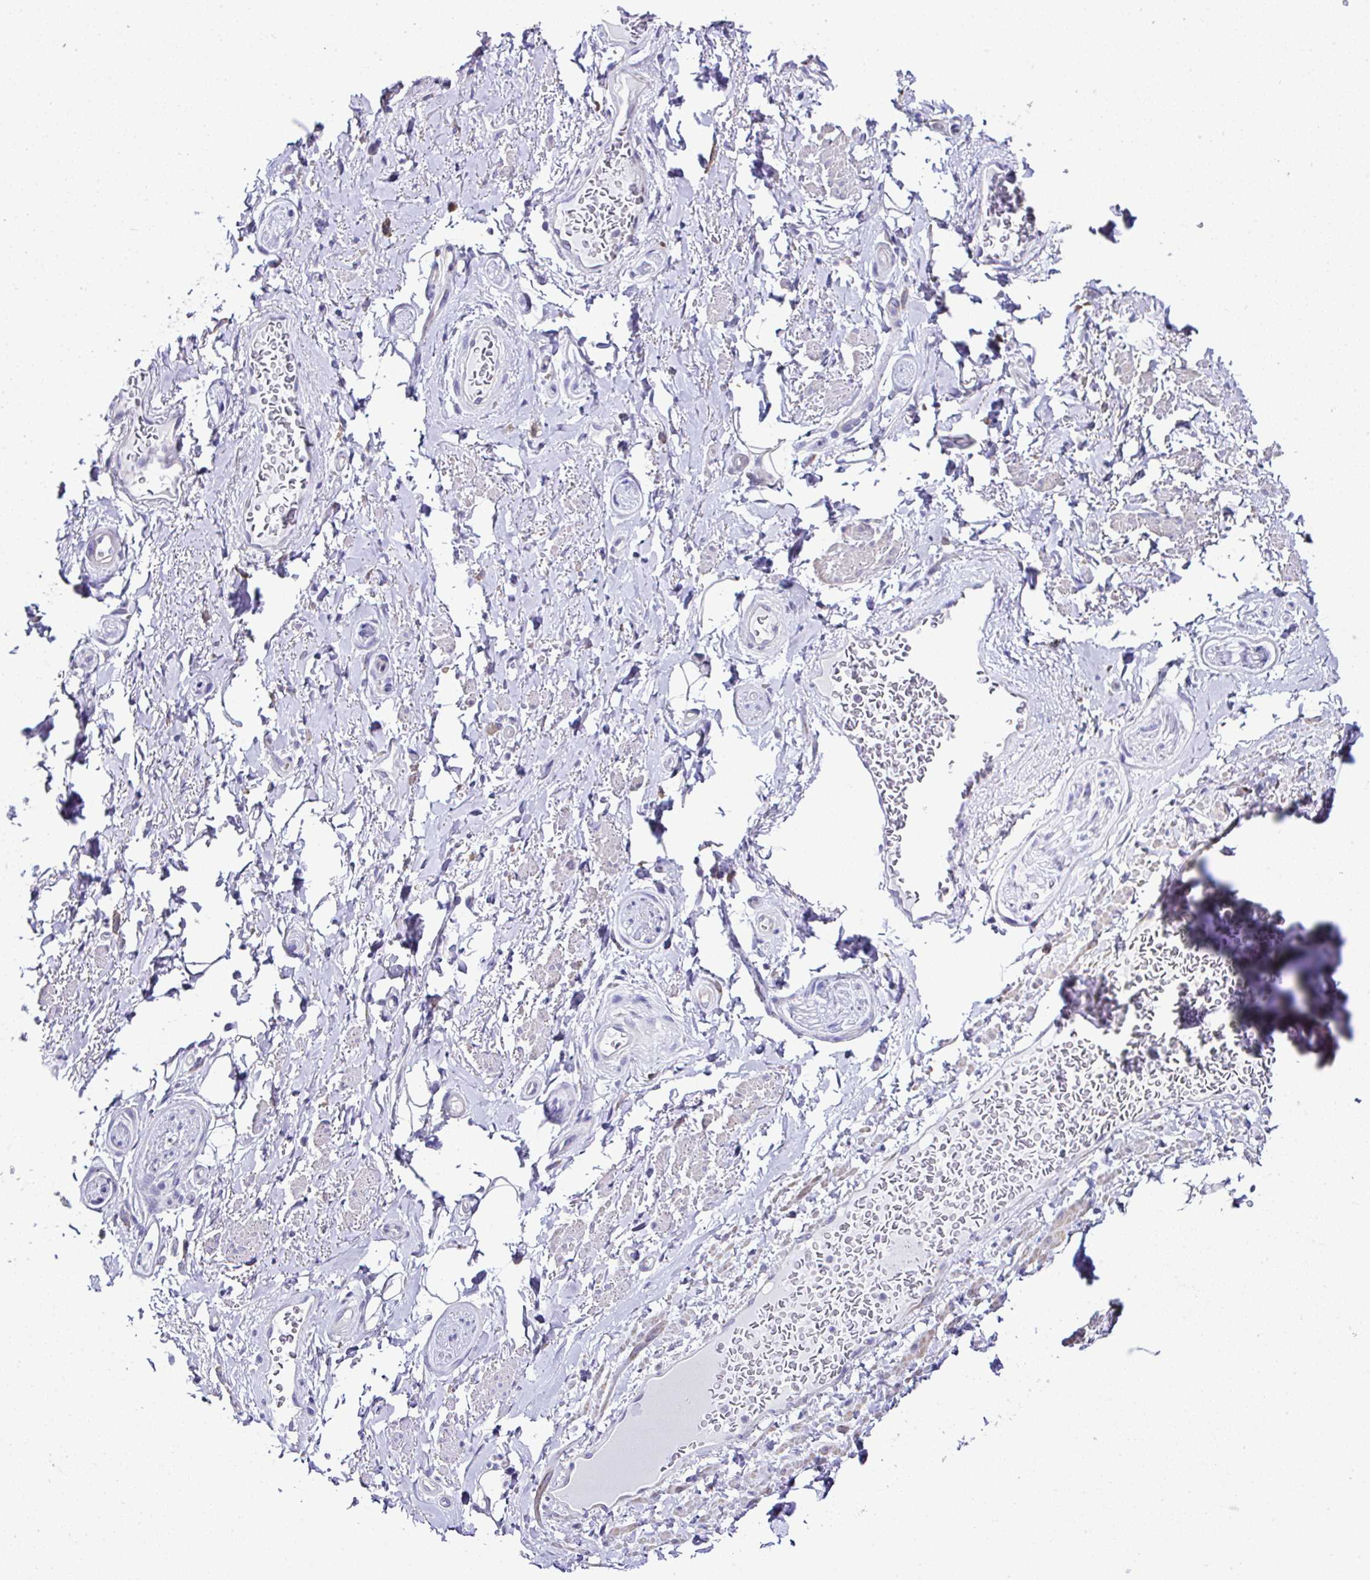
{"staining": {"intensity": "negative", "quantity": "none", "location": "none"}, "tissue": "adipose tissue", "cell_type": "Adipocytes", "image_type": "normal", "snomed": [{"axis": "morphology", "description": "Normal tissue, NOS"}, {"axis": "topography", "description": "Peripheral nerve tissue"}], "caption": "The photomicrograph displays no staining of adipocytes in unremarkable adipose tissue.", "gene": "OR4P4", "patient": {"sex": "male", "age": 51}}